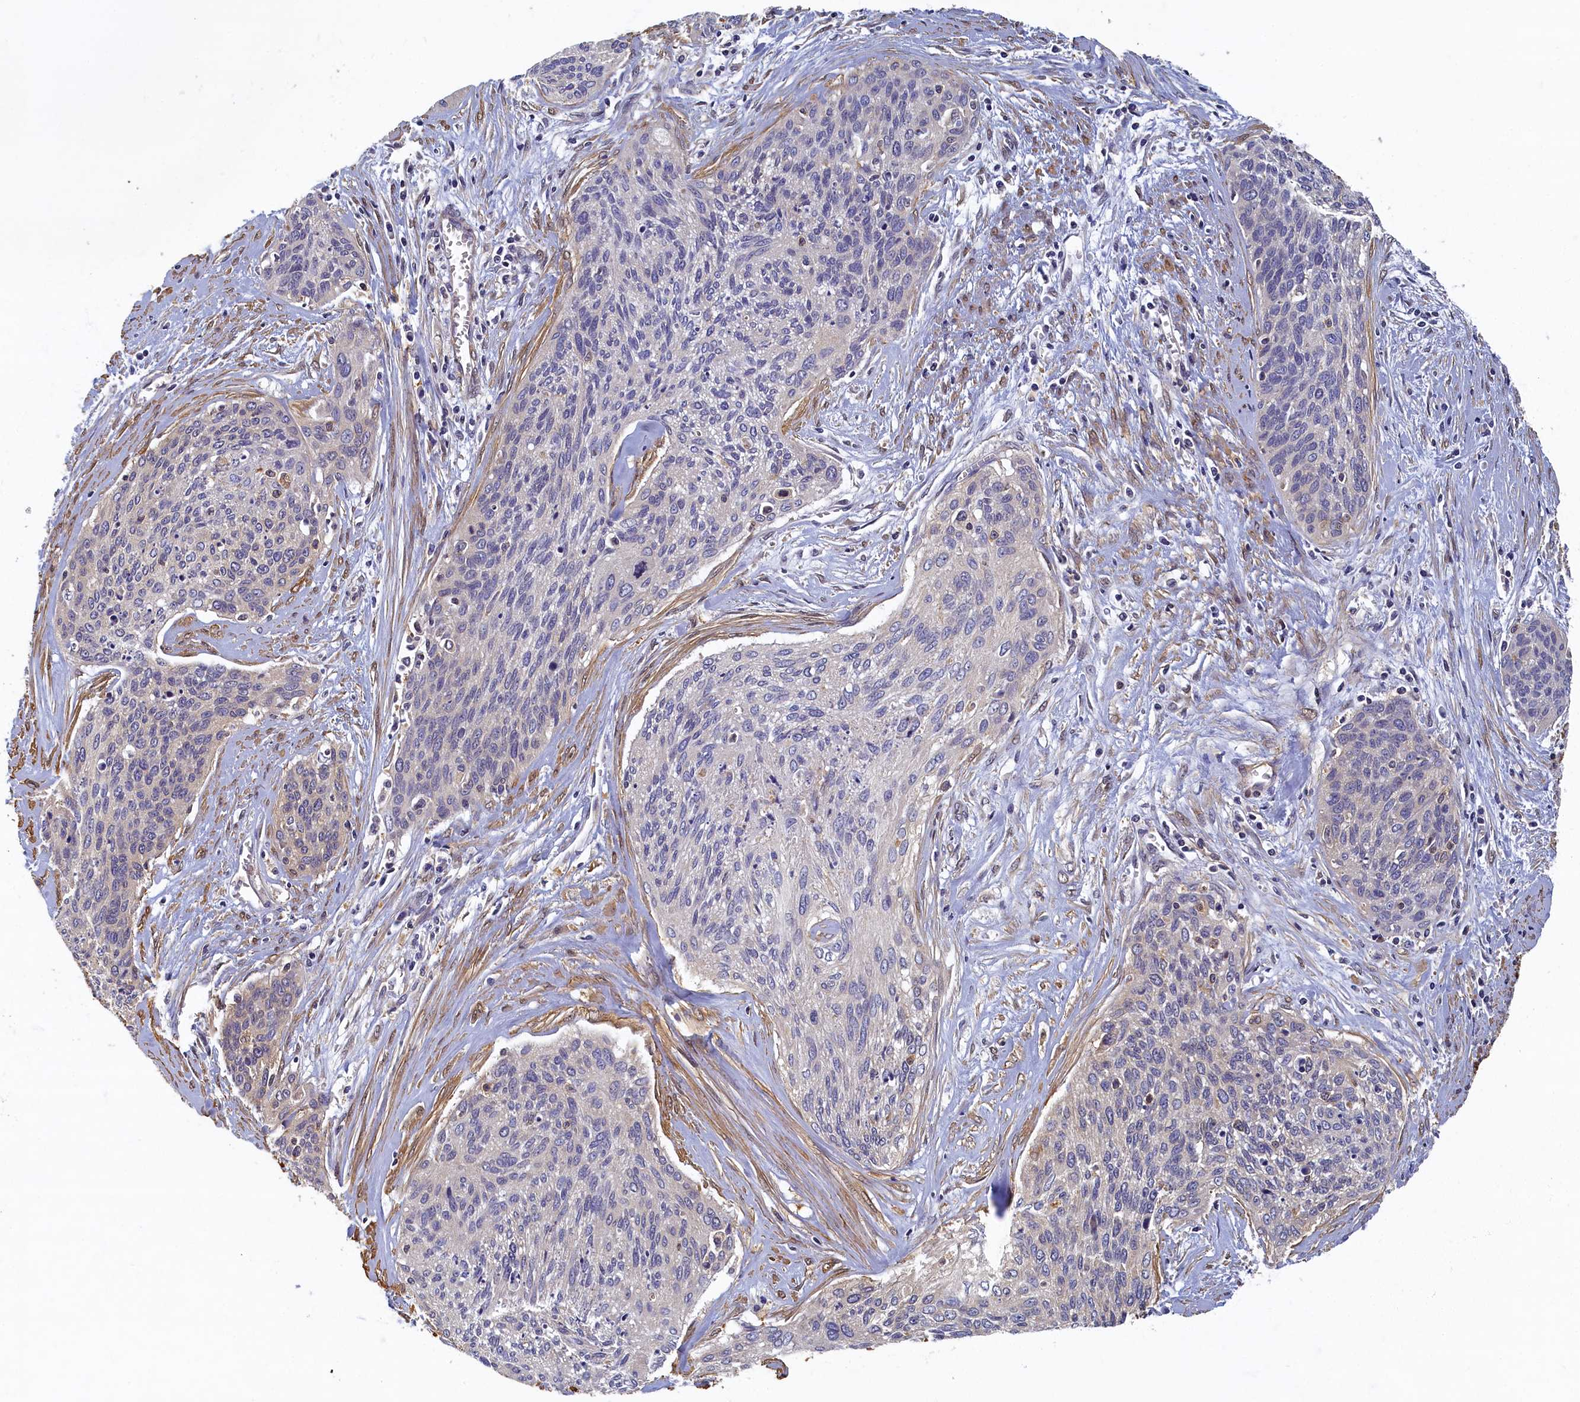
{"staining": {"intensity": "negative", "quantity": "none", "location": "none"}, "tissue": "cervical cancer", "cell_type": "Tumor cells", "image_type": "cancer", "snomed": [{"axis": "morphology", "description": "Squamous cell carcinoma, NOS"}, {"axis": "topography", "description": "Cervix"}], "caption": "Micrograph shows no protein staining in tumor cells of cervical cancer (squamous cell carcinoma) tissue.", "gene": "TBCB", "patient": {"sex": "female", "age": 55}}